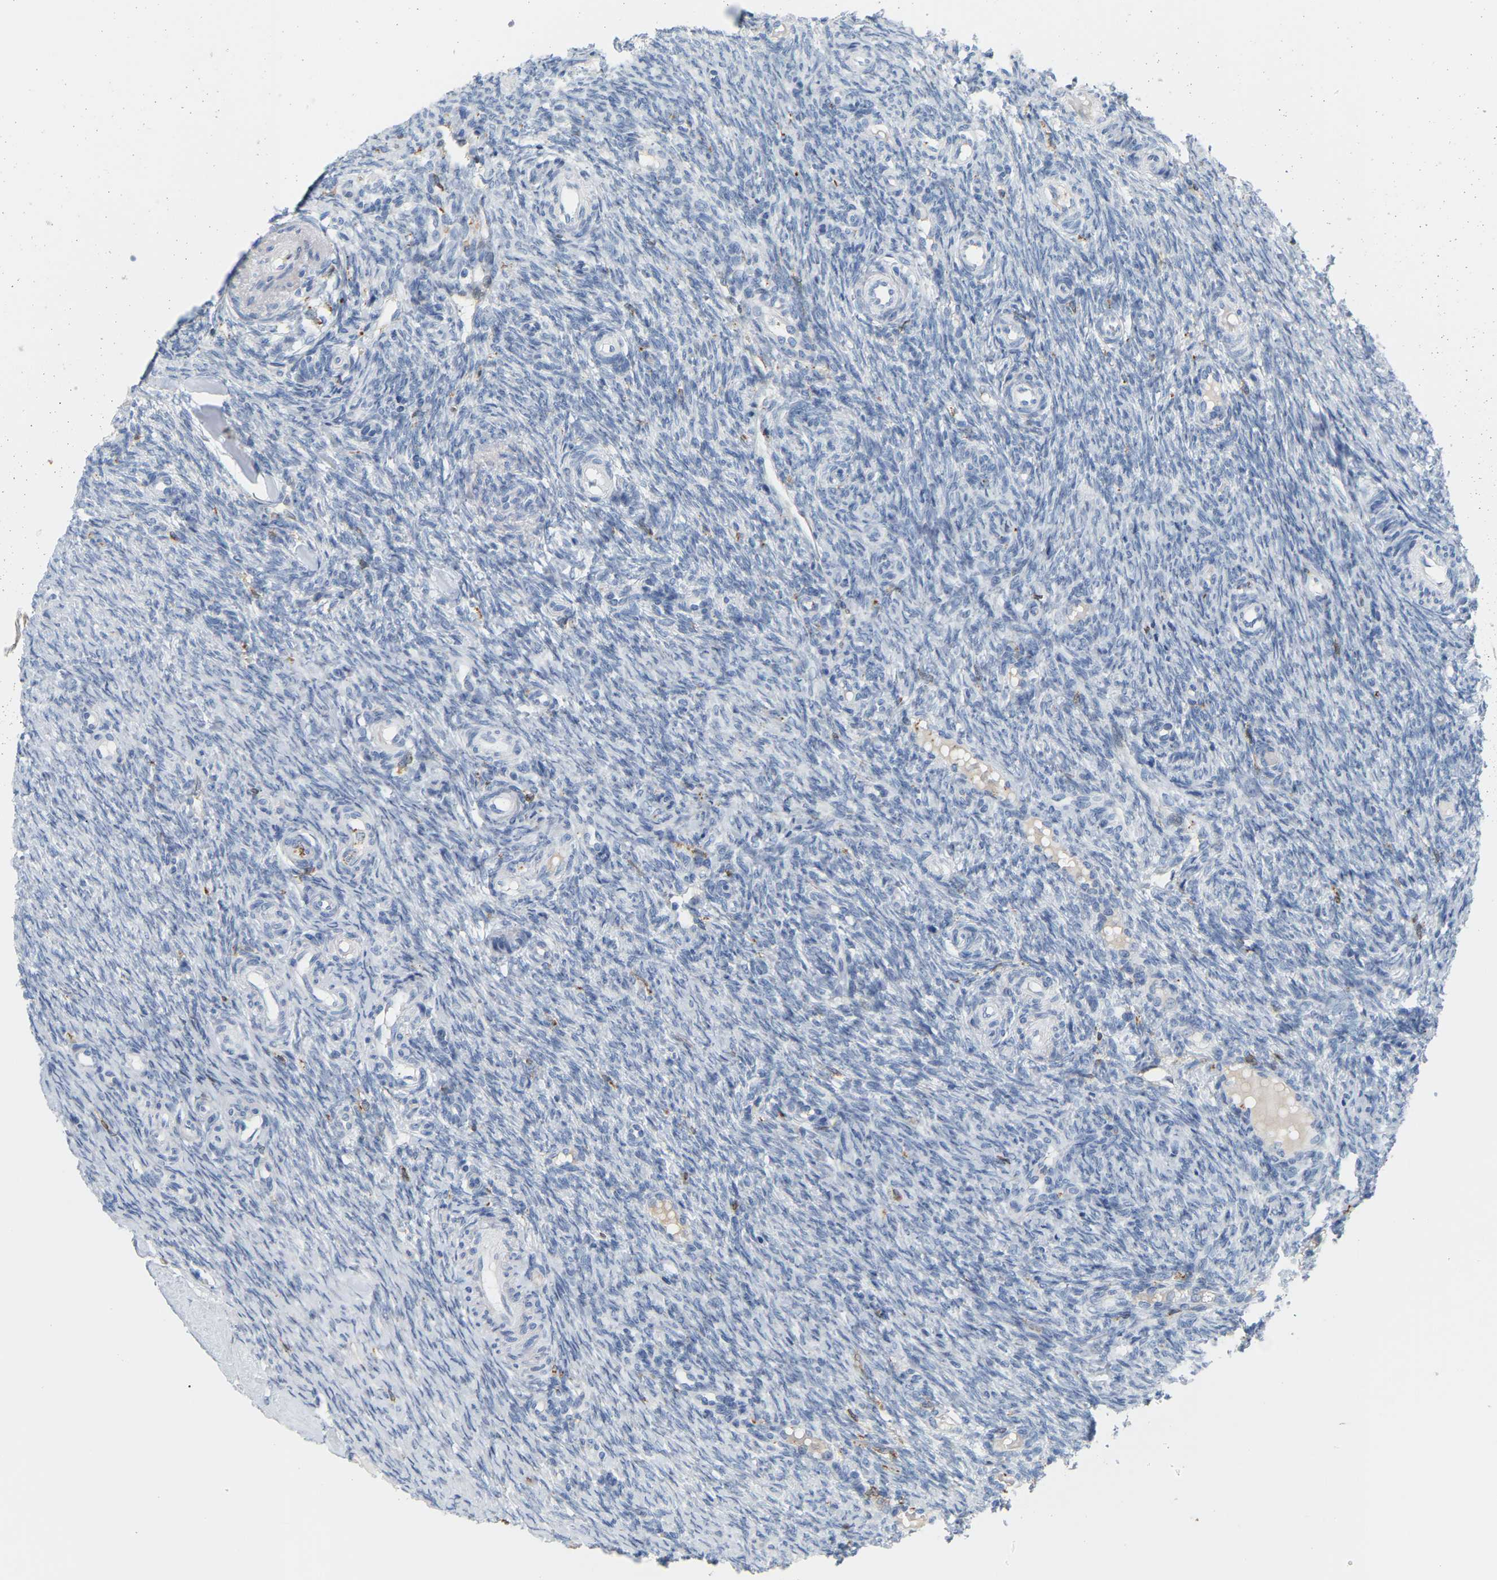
{"staining": {"intensity": "negative", "quantity": "none", "location": "none"}, "tissue": "ovary", "cell_type": "Follicle cells", "image_type": "normal", "snomed": [{"axis": "morphology", "description": "Normal tissue, NOS"}, {"axis": "topography", "description": "Ovary"}], "caption": "Protein analysis of unremarkable ovary reveals no significant expression in follicle cells.", "gene": "PTGS1", "patient": {"sex": "female", "age": 41}}